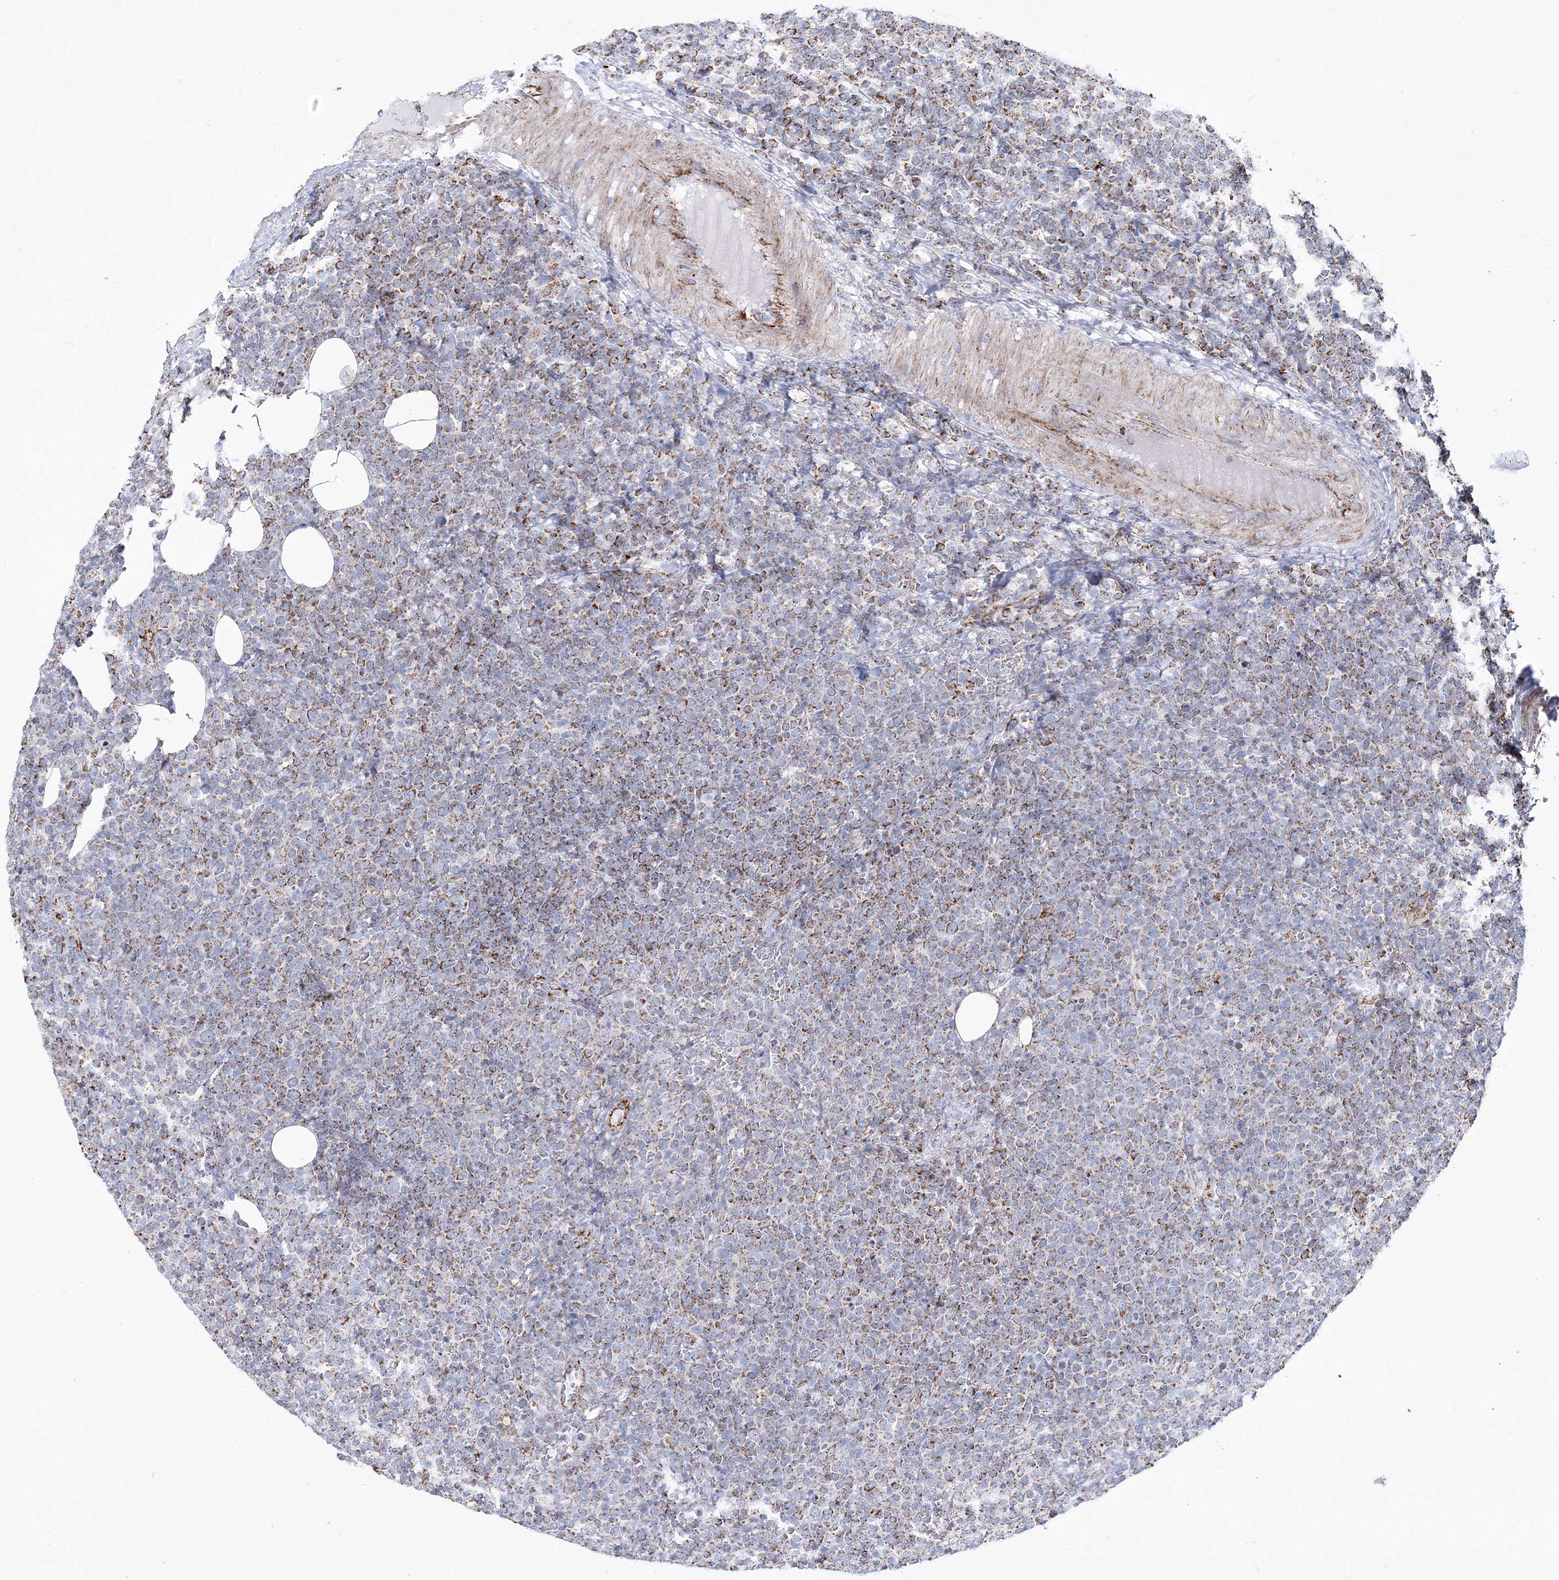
{"staining": {"intensity": "strong", "quantity": "25%-75%", "location": "cytoplasmic/membranous"}, "tissue": "lymphoma", "cell_type": "Tumor cells", "image_type": "cancer", "snomed": [{"axis": "morphology", "description": "Malignant lymphoma, non-Hodgkin's type, High grade"}, {"axis": "topography", "description": "Lymph node"}], "caption": "This histopathology image displays IHC staining of high-grade malignant lymphoma, non-Hodgkin's type, with high strong cytoplasmic/membranous staining in about 25%-75% of tumor cells.", "gene": "HIBCH", "patient": {"sex": "male", "age": 61}}